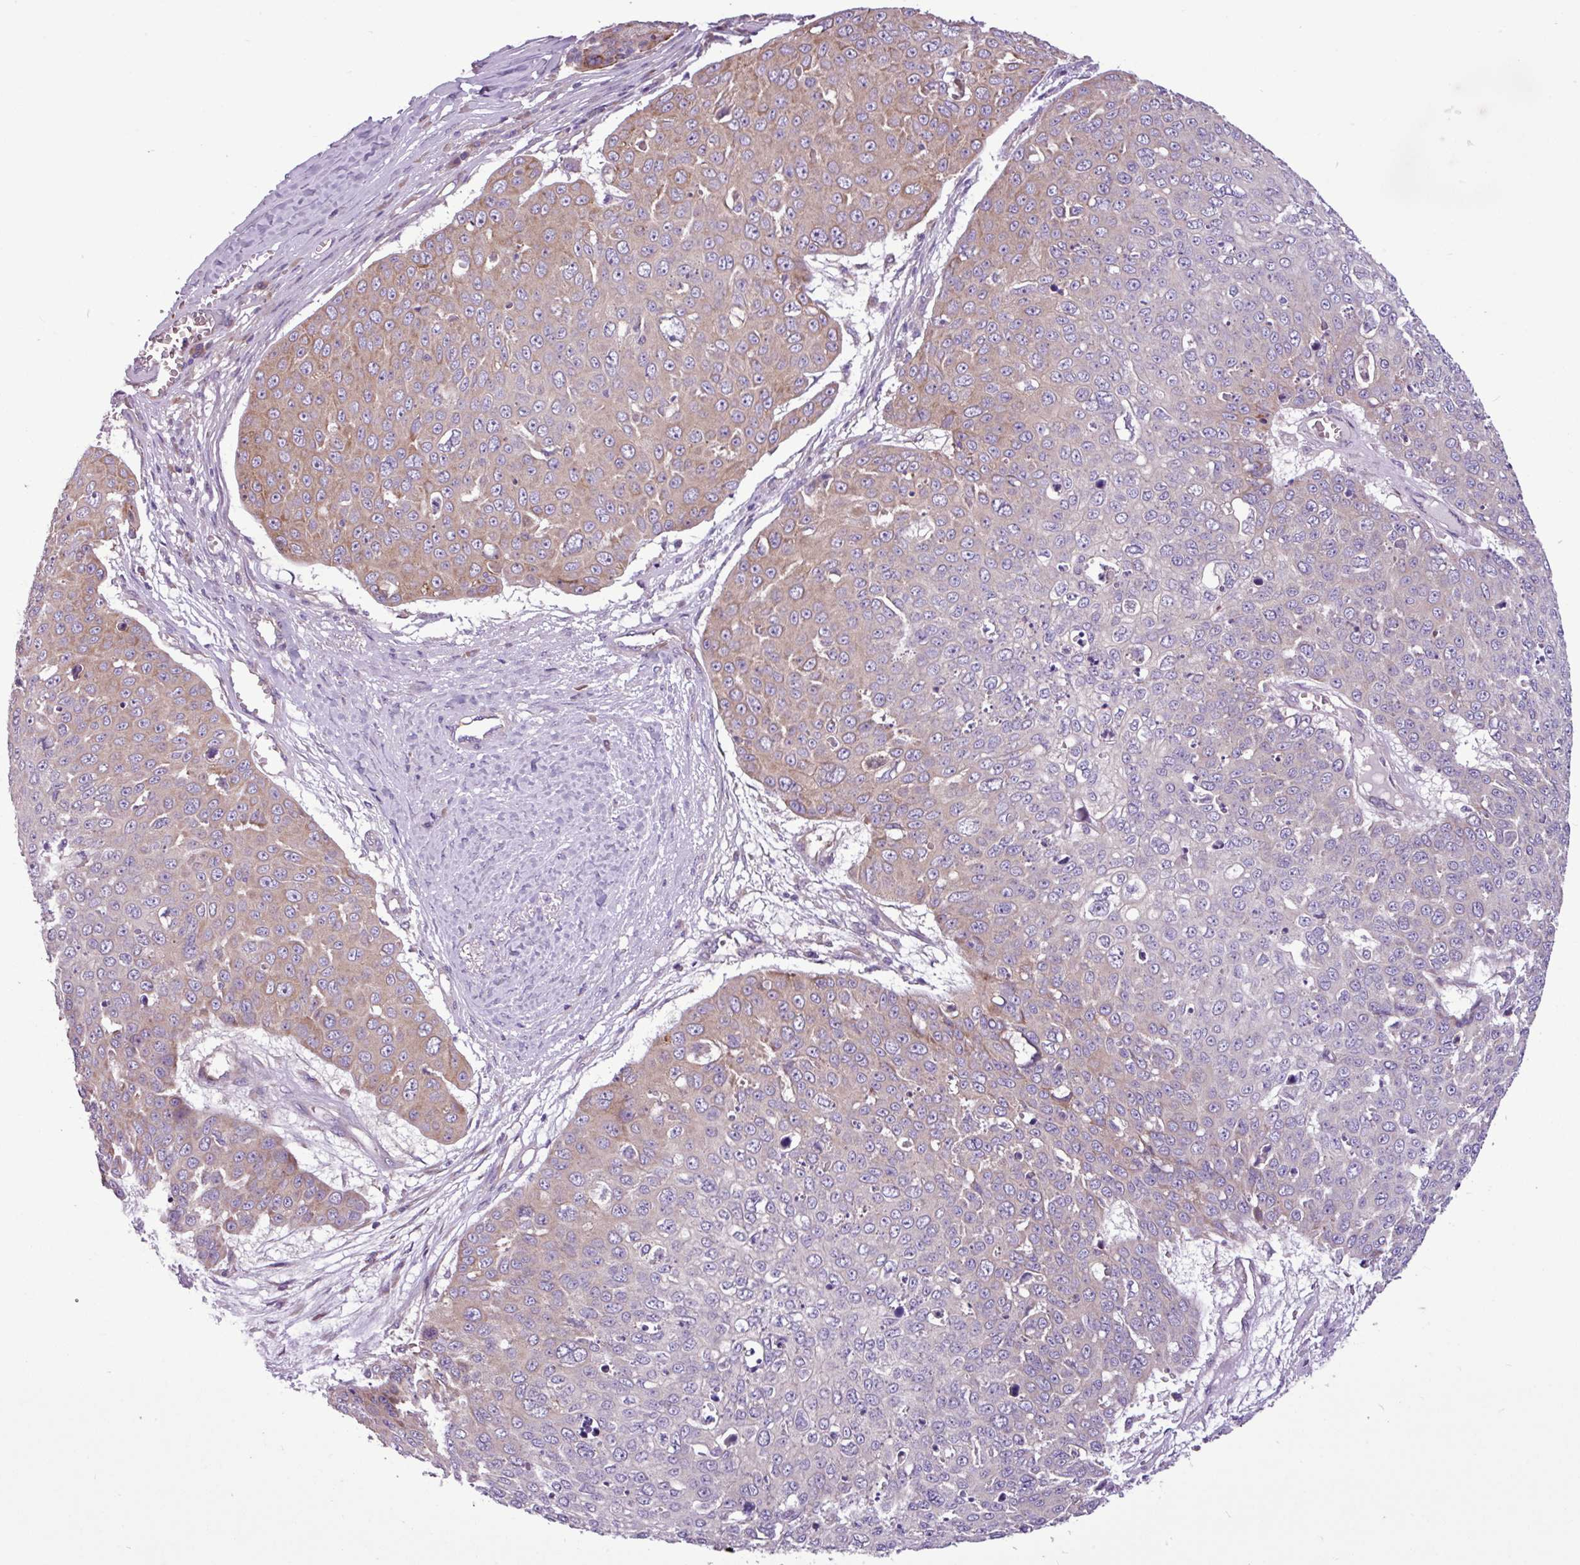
{"staining": {"intensity": "moderate", "quantity": "<25%", "location": "cytoplasmic/membranous"}, "tissue": "skin cancer", "cell_type": "Tumor cells", "image_type": "cancer", "snomed": [{"axis": "morphology", "description": "Squamous cell carcinoma, NOS"}, {"axis": "topography", "description": "Skin"}], "caption": "Immunohistochemical staining of skin cancer shows low levels of moderate cytoplasmic/membranous protein staining in about <25% of tumor cells.", "gene": "MROH2A", "patient": {"sex": "male", "age": 71}}